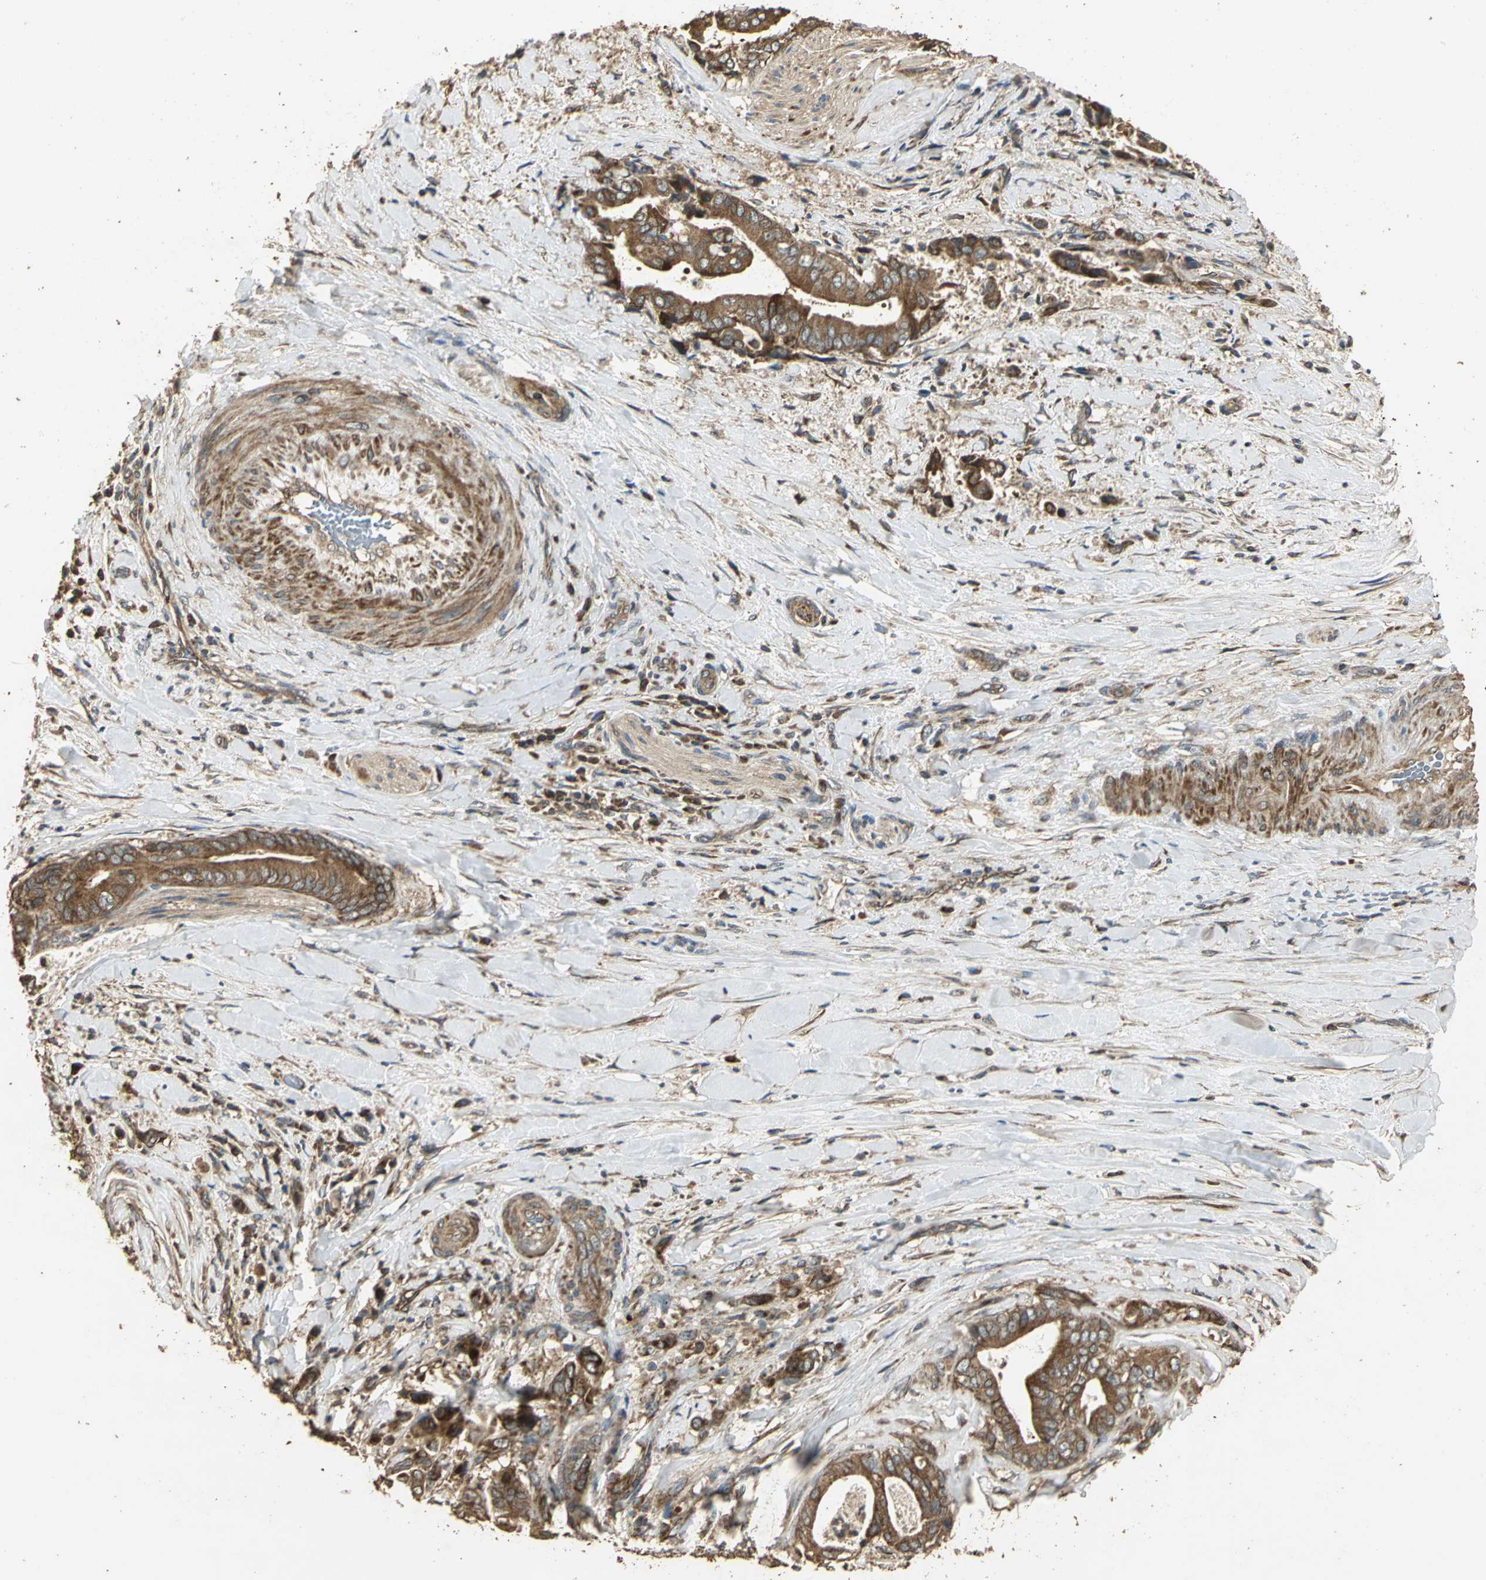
{"staining": {"intensity": "strong", "quantity": ">75%", "location": "cytoplasmic/membranous"}, "tissue": "liver cancer", "cell_type": "Tumor cells", "image_type": "cancer", "snomed": [{"axis": "morphology", "description": "Cholangiocarcinoma"}, {"axis": "topography", "description": "Liver"}], "caption": "This is a photomicrograph of immunohistochemistry (IHC) staining of liver cancer, which shows strong expression in the cytoplasmic/membranous of tumor cells.", "gene": "KANK1", "patient": {"sex": "male", "age": 58}}